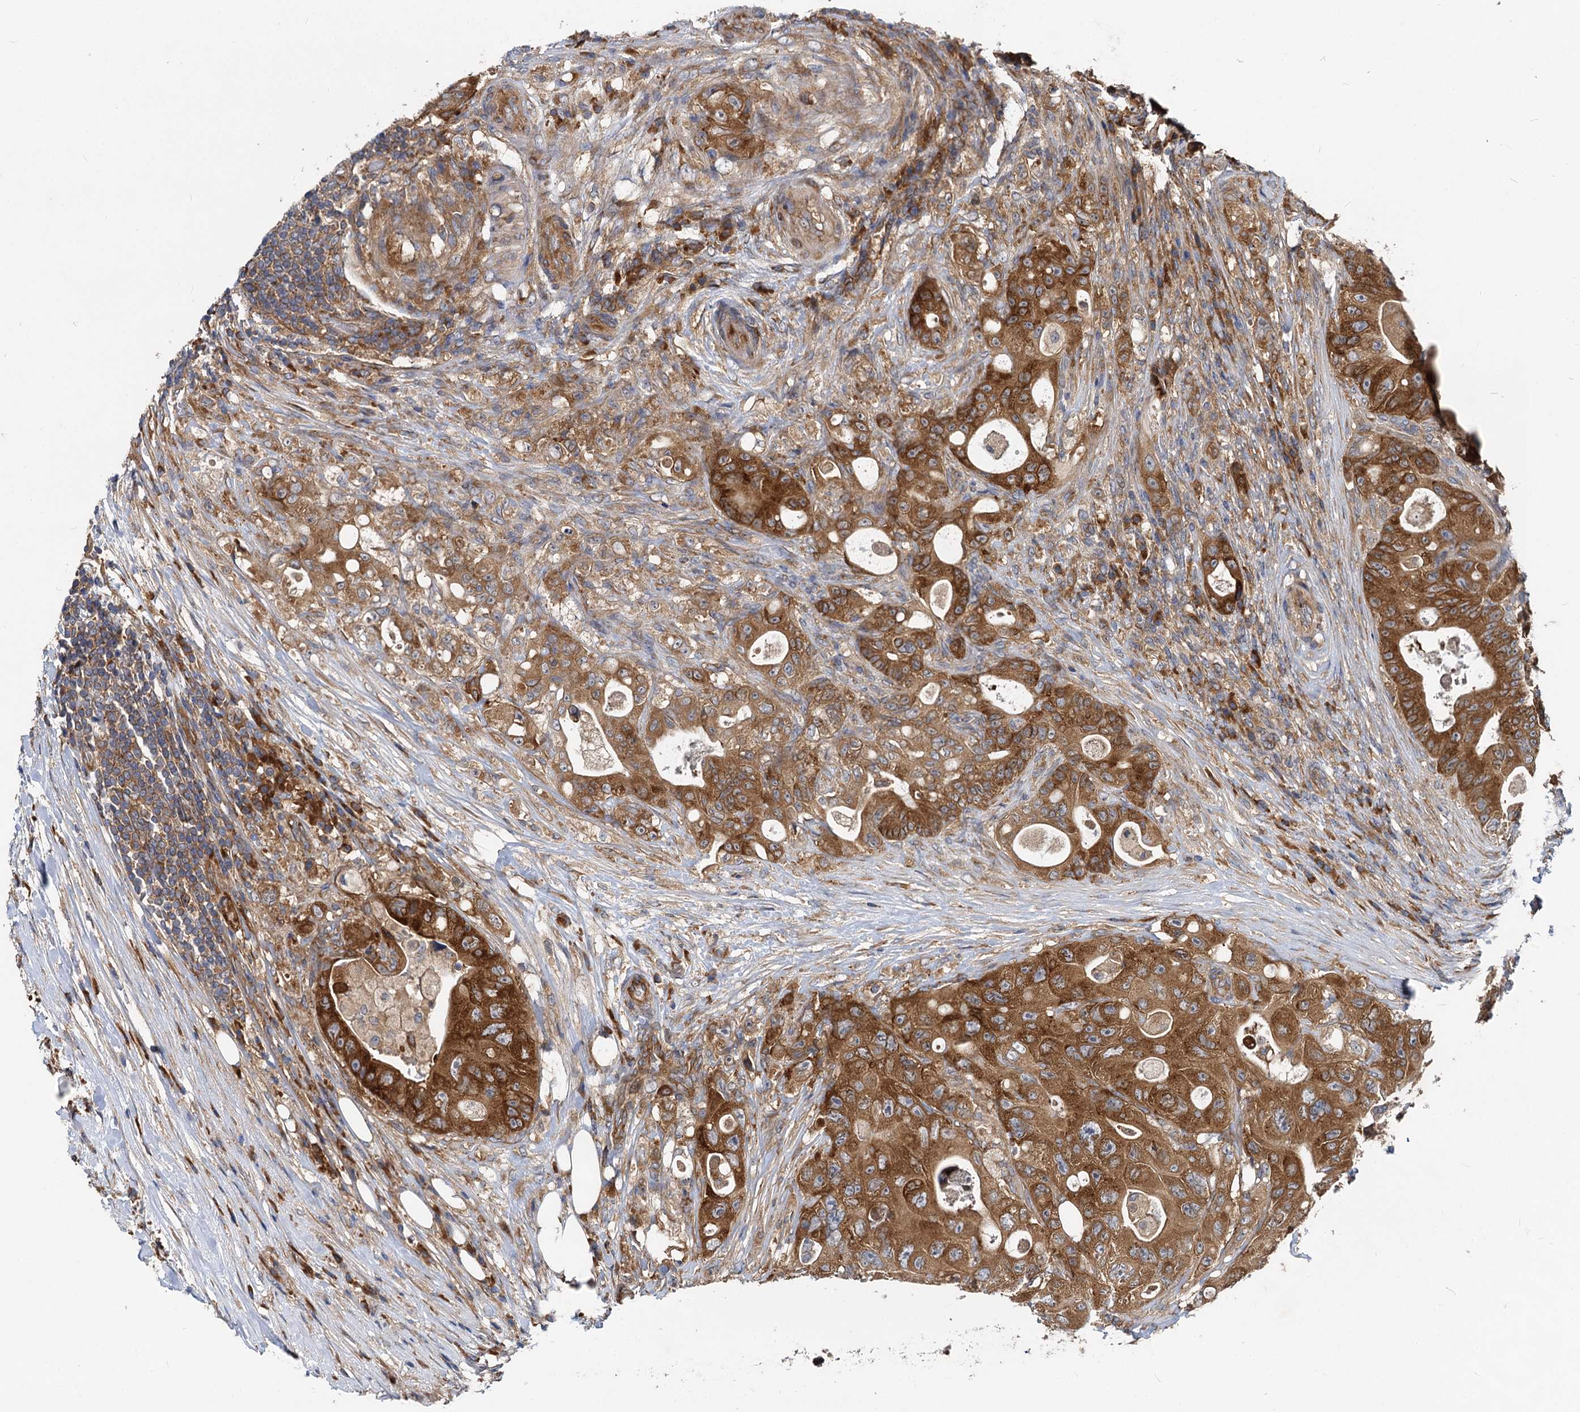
{"staining": {"intensity": "strong", "quantity": ">75%", "location": "cytoplasmic/membranous"}, "tissue": "colorectal cancer", "cell_type": "Tumor cells", "image_type": "cancer", "snomed": [{"axis": "morphology", "description": "Adenocarcinoma, NOS"}, {"axis": "topography", "description": "Colon"}], "caption": "Tumor cells show high levels of strong cytoplasmic/membranous expression in about >75% of cells in human colorectal adenocarcinoma.", "gene": "EIF2B2", "patient": {"sex": "female", "age": 46}}